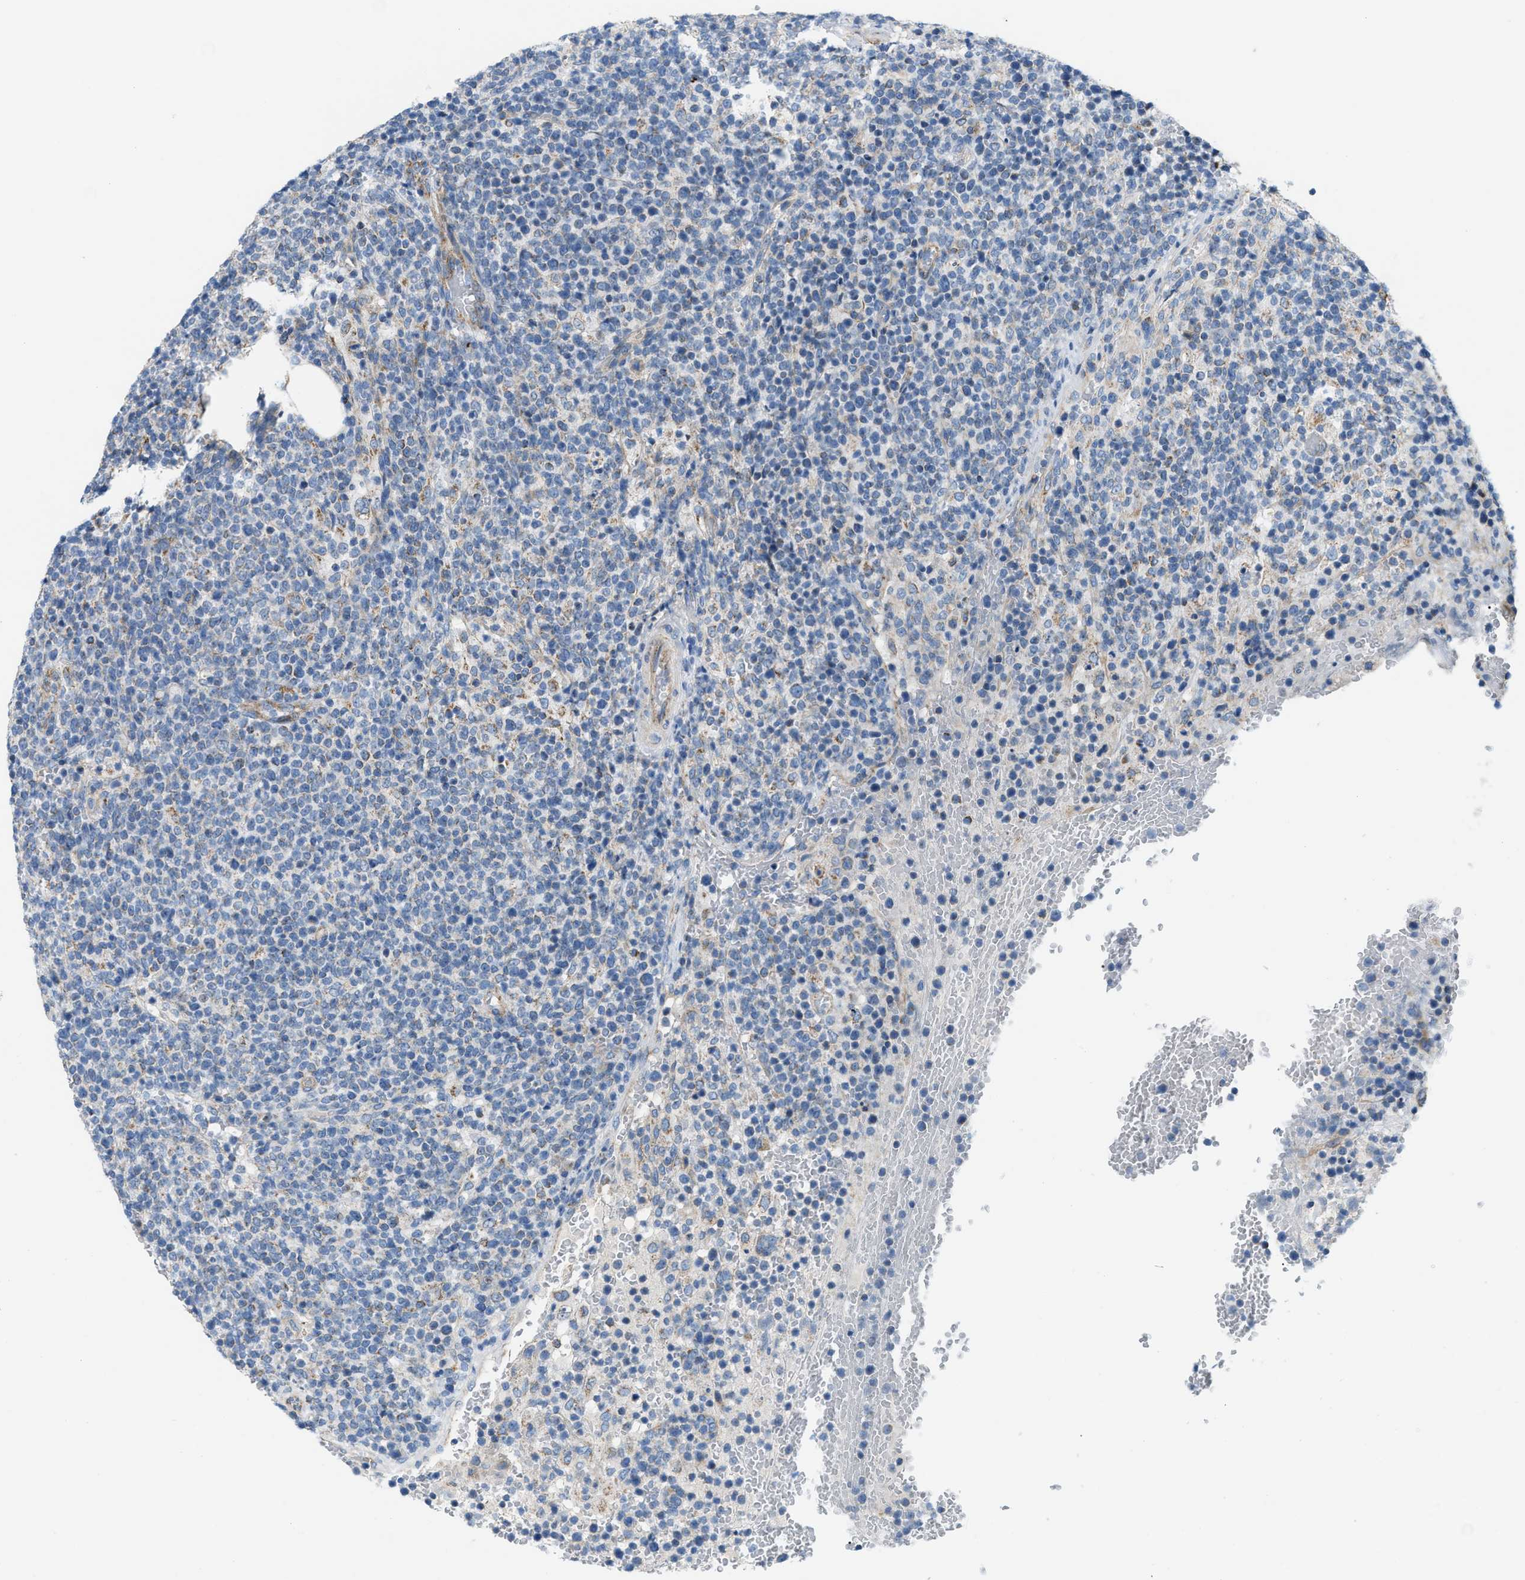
{"staining": {"intensity": "weak", "quantity": "<25%", "location": "cytoplasmic/membranous"}, "tissue": "lymphoma", "cell_type": "Tumor cells", "image_type": "cancer", "snomed": [{"axis": "morphology", "description": "Malignant lymphoma, non-Hodgkin's type, High grade"}, {"axis": "topography", "description": "Lymph node"}], "caption": "DAB (3,3'-diaminobenzidine) immunohistochemical staining of human lymphoma demonstrates no significant positivity in tumor cells.", "gene": "JADE1", "patient": {"sex": "male", "age": 61}}